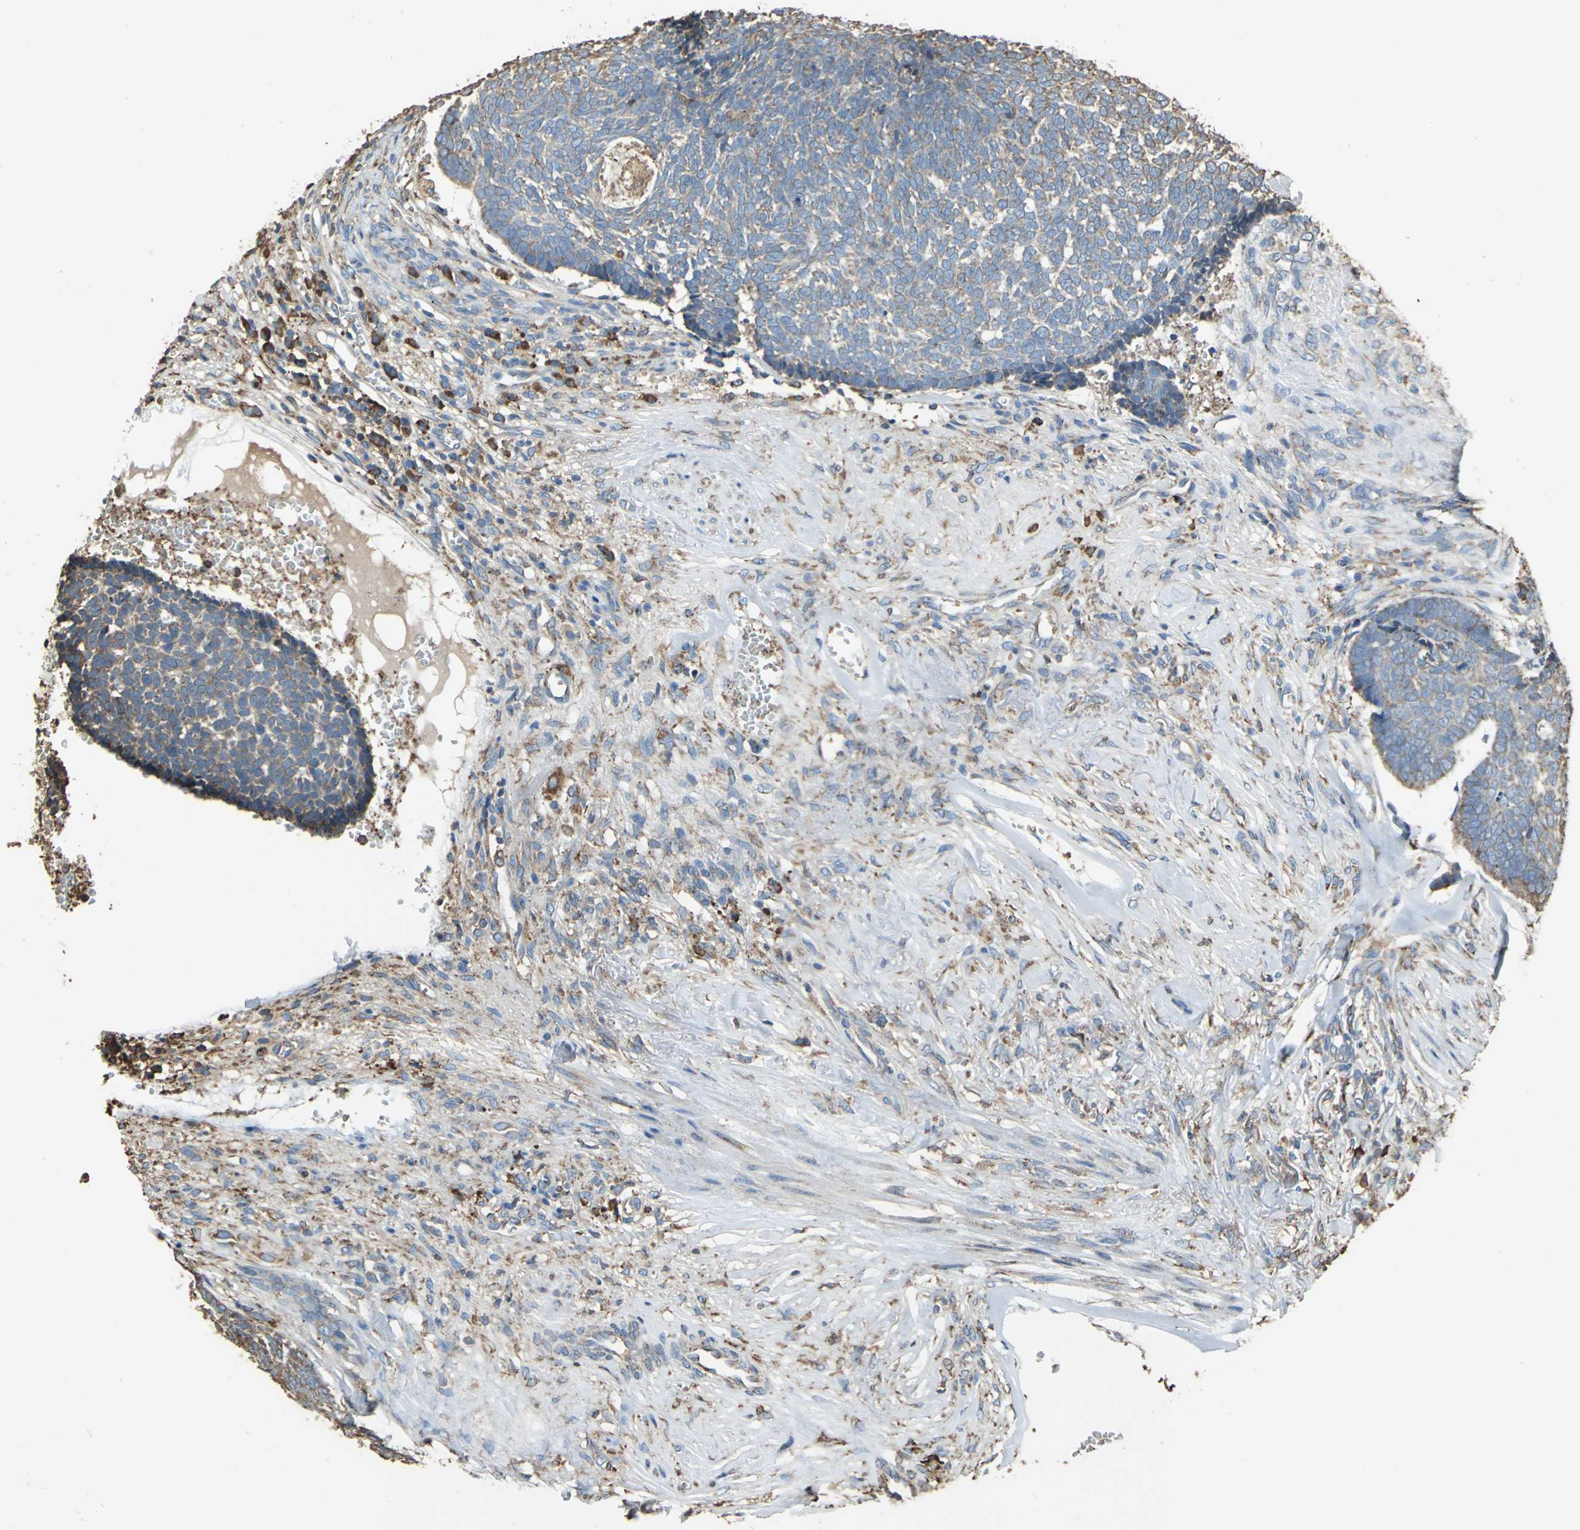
{"staining": {"intensity": "moderate", "quantity": ">75%", "location": "cytoplasmic/membranous"}, "tissue": "skin cancer", "cell_type": "Tumor cells", "image_type": "cancer", "snomed": [{"axis": "morphology", "description": "Basal cell carcinoma"}, {"axis": "topography", "description": "Skin"}], "caption": "Protein expression by immunohistochemistry exhibits moderate cytoplasmic/membranous expression in about >75% of tumor cells in basal cell carcinoma (skin).", "gene": "GPANK1", "patient": {"sex": "male", "age": 84}}